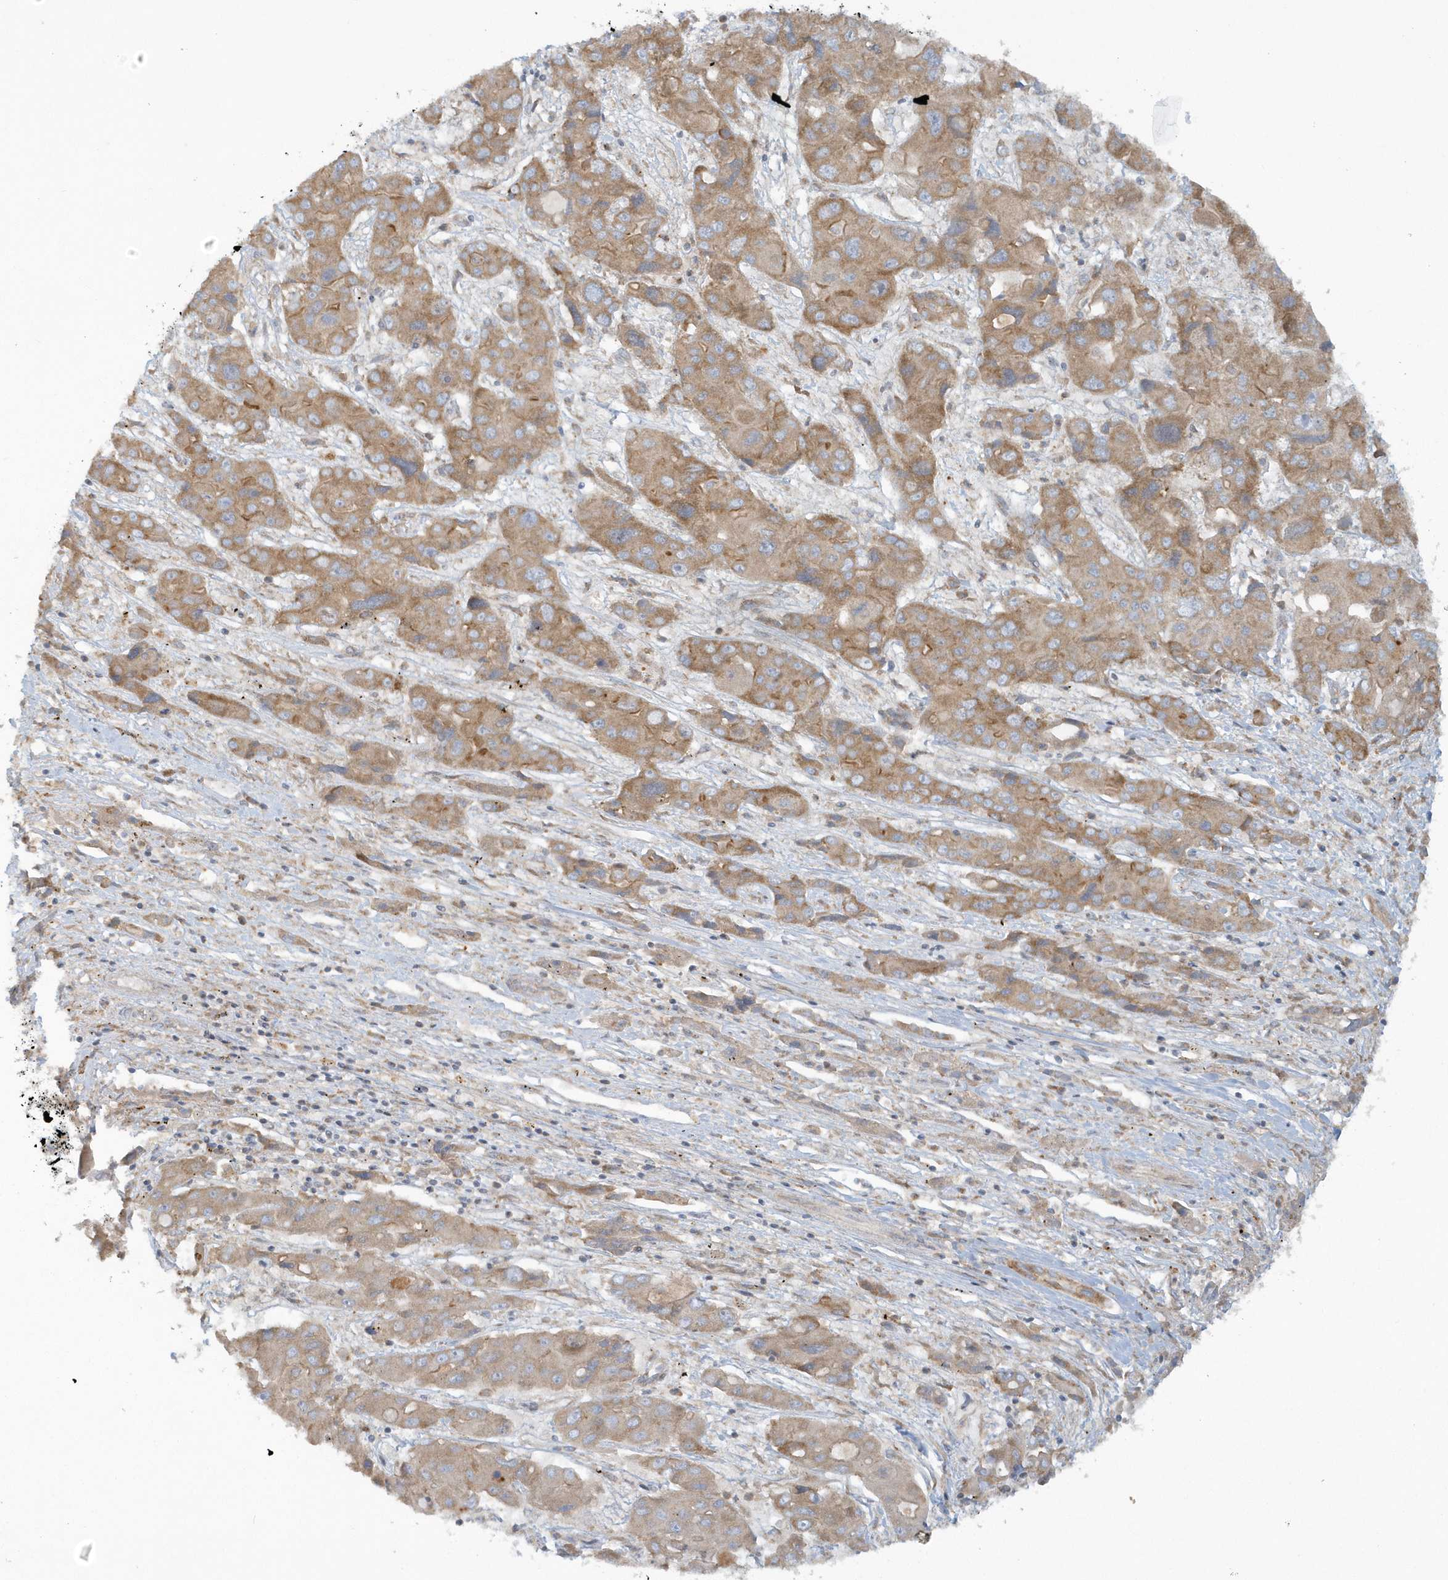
{"staining": {"intensity": "moderate", "quantity": ">75%", "location": "cytoplasmic/membranous"}, "tissue": "liver cancer", "cell_type": "Tumor cells", "image_type": "cancer", "snomed": [{"axis": "morphology", "description": "Cholangiocarcinoma"}, {"axis": "topography", "description": "Liver"}], "caption": "DAB (3,3'-diaminobenzidine) immunohistochemical staining of liver cholangiocarcinoma reveals moderate cytoplasmic/membranous protein expression in about >75% of tumor cells.", "gene": "CNOT10", "patient": {"sex": "male", "age": 67}}